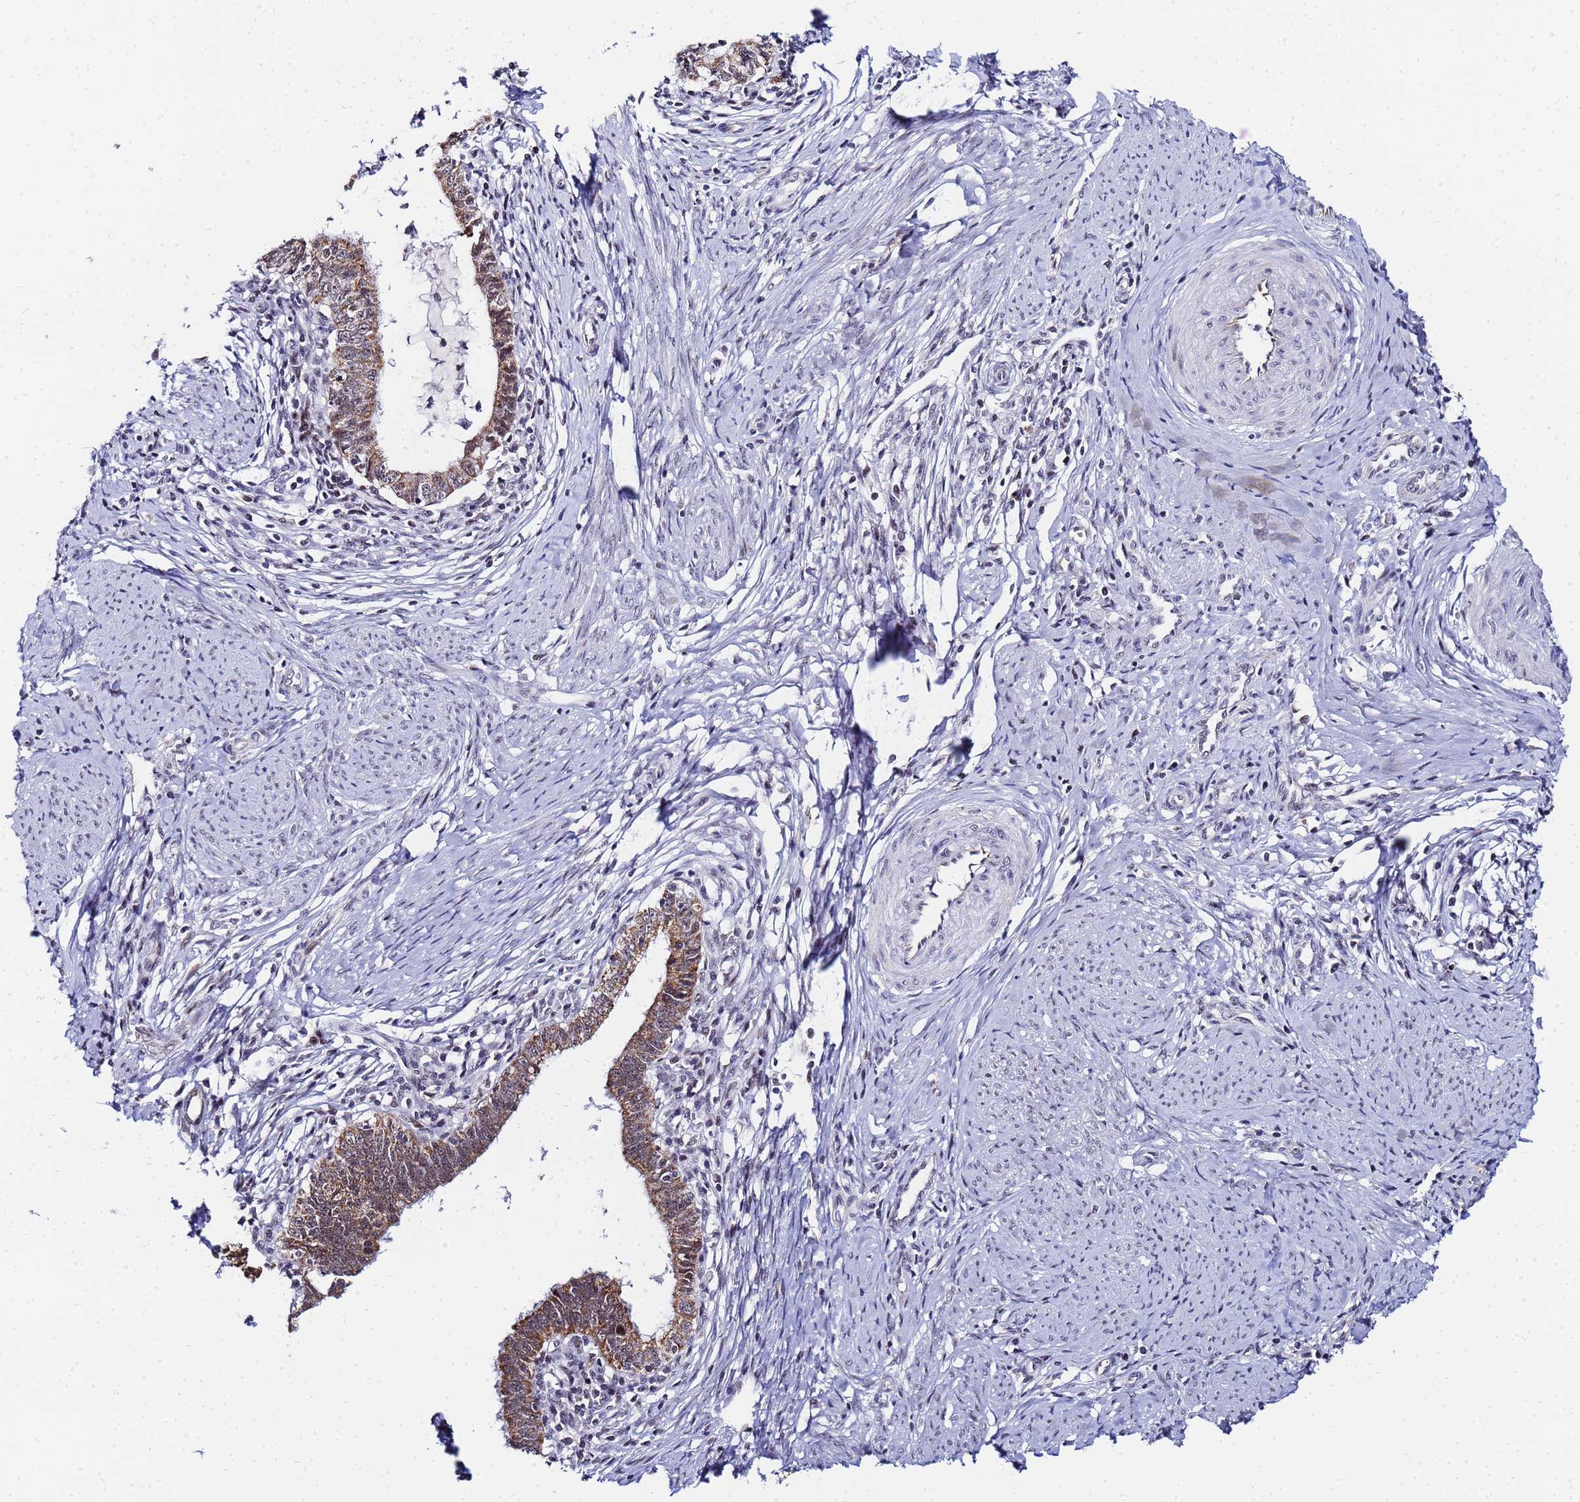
{"staining": {"intensity": "moderate", "quantity": ">75%", "location": "cytoplasmic/membranous"}, "tissue": "cervical cancer", "cell_type": "Tumor cells", "image_type": "cancer", "snomed": [{"axis": "morphology", "description": "Adenocarcinoma, NOS"}, {"axis": "topography", "description": "Cervix"}], "caption": "Adenocarcinoma (cervical) stained with a brown dye shows moderate cytoplasmic/membranous positive staining in about >75% of tumor cells.", "gene": "CKMT1A", "patient": {"sex": "female", "age": 36}}